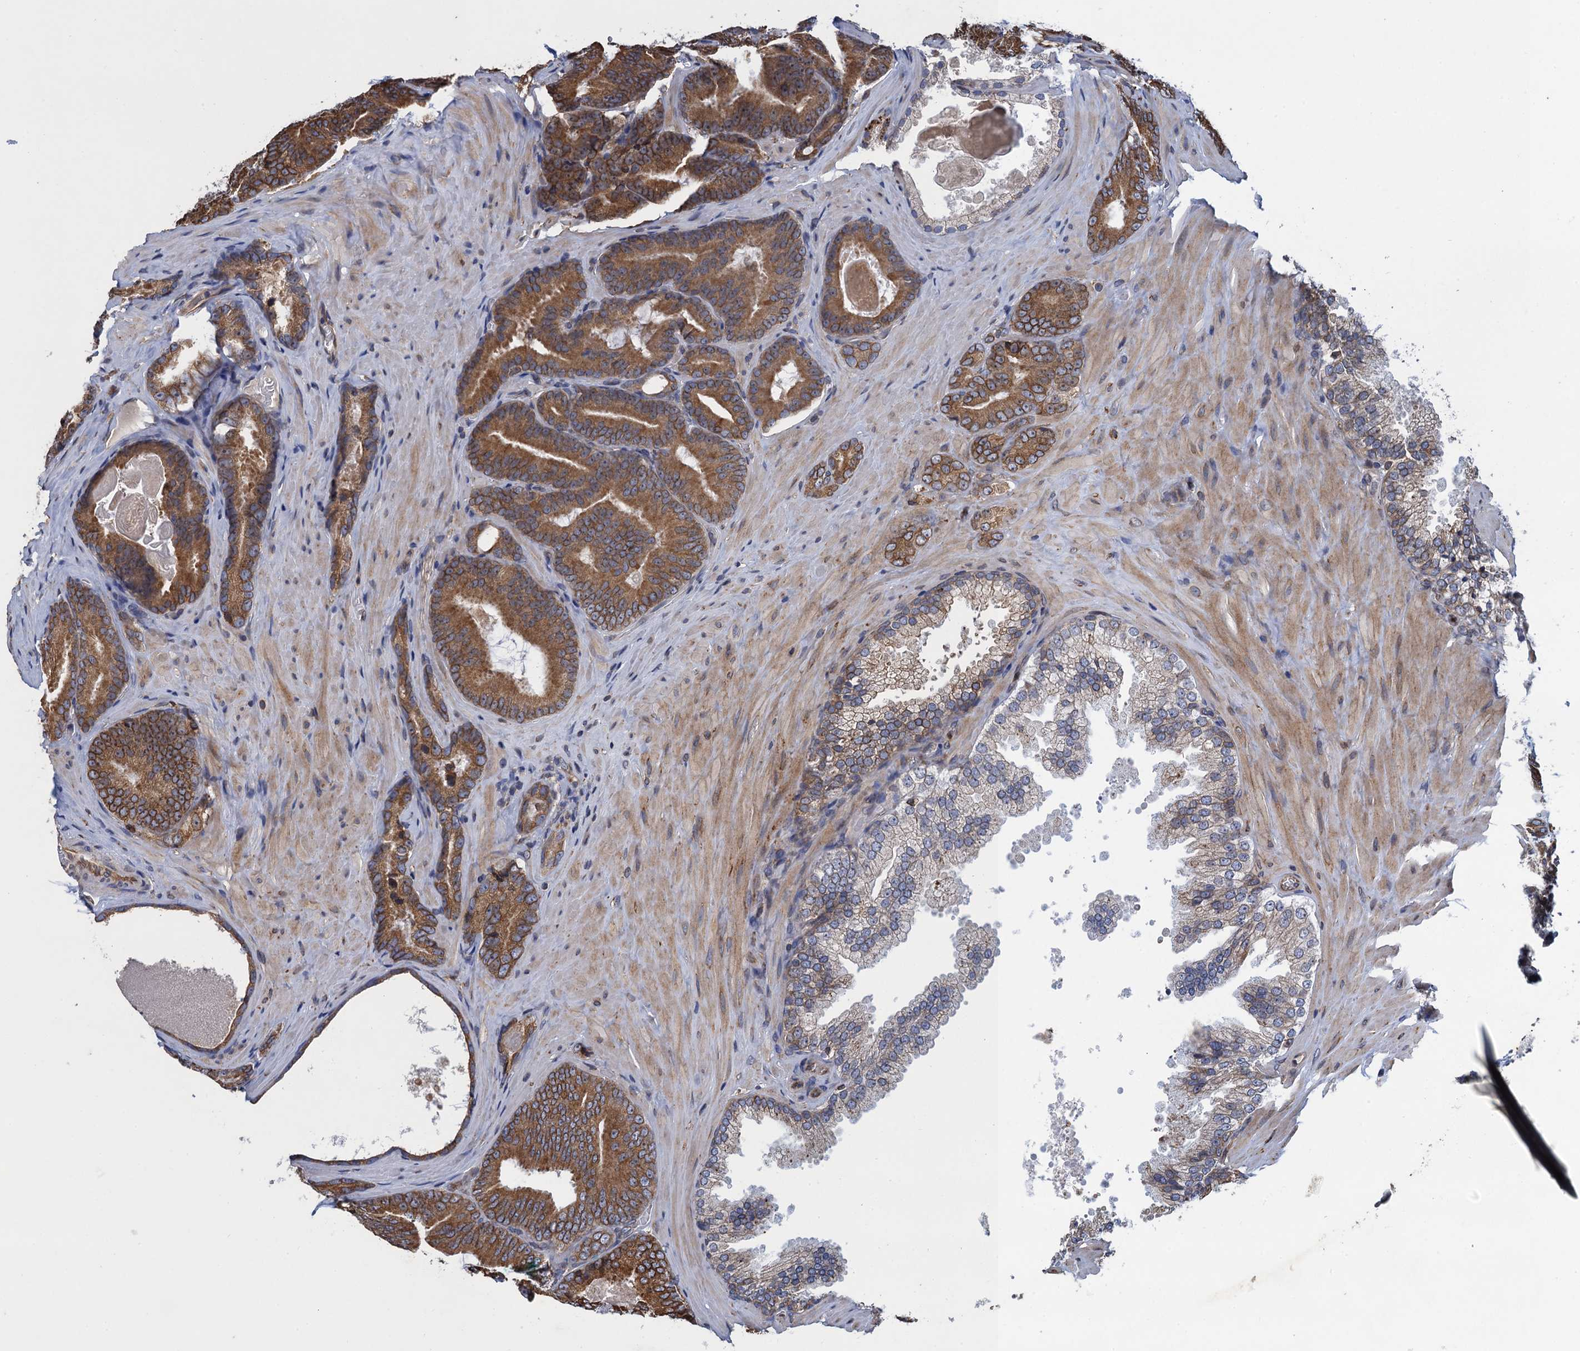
{"staining": {"intensity": "moderate", "quantity": ">75%", "location": "cytoplasmic/membranous"}, "tissue": "prostate cancer", "cell_type": "Tumor cells", "image_type": "cancer", "snomed": [{"axis": "morphology", "description": "Adenocarcinoma, High grade"}, {"axis": "topography", "description": "Prostate"}], "caption": "Immunohistochemical staining of prostate cancer (high-grade adenocarcinoma) displays medium levels of moderate cytoplasmic/membranous protein positivity in about >75% of tumor cells.", "gene": "ARMC5", "patient": {"sex": "male", "age": 66}}